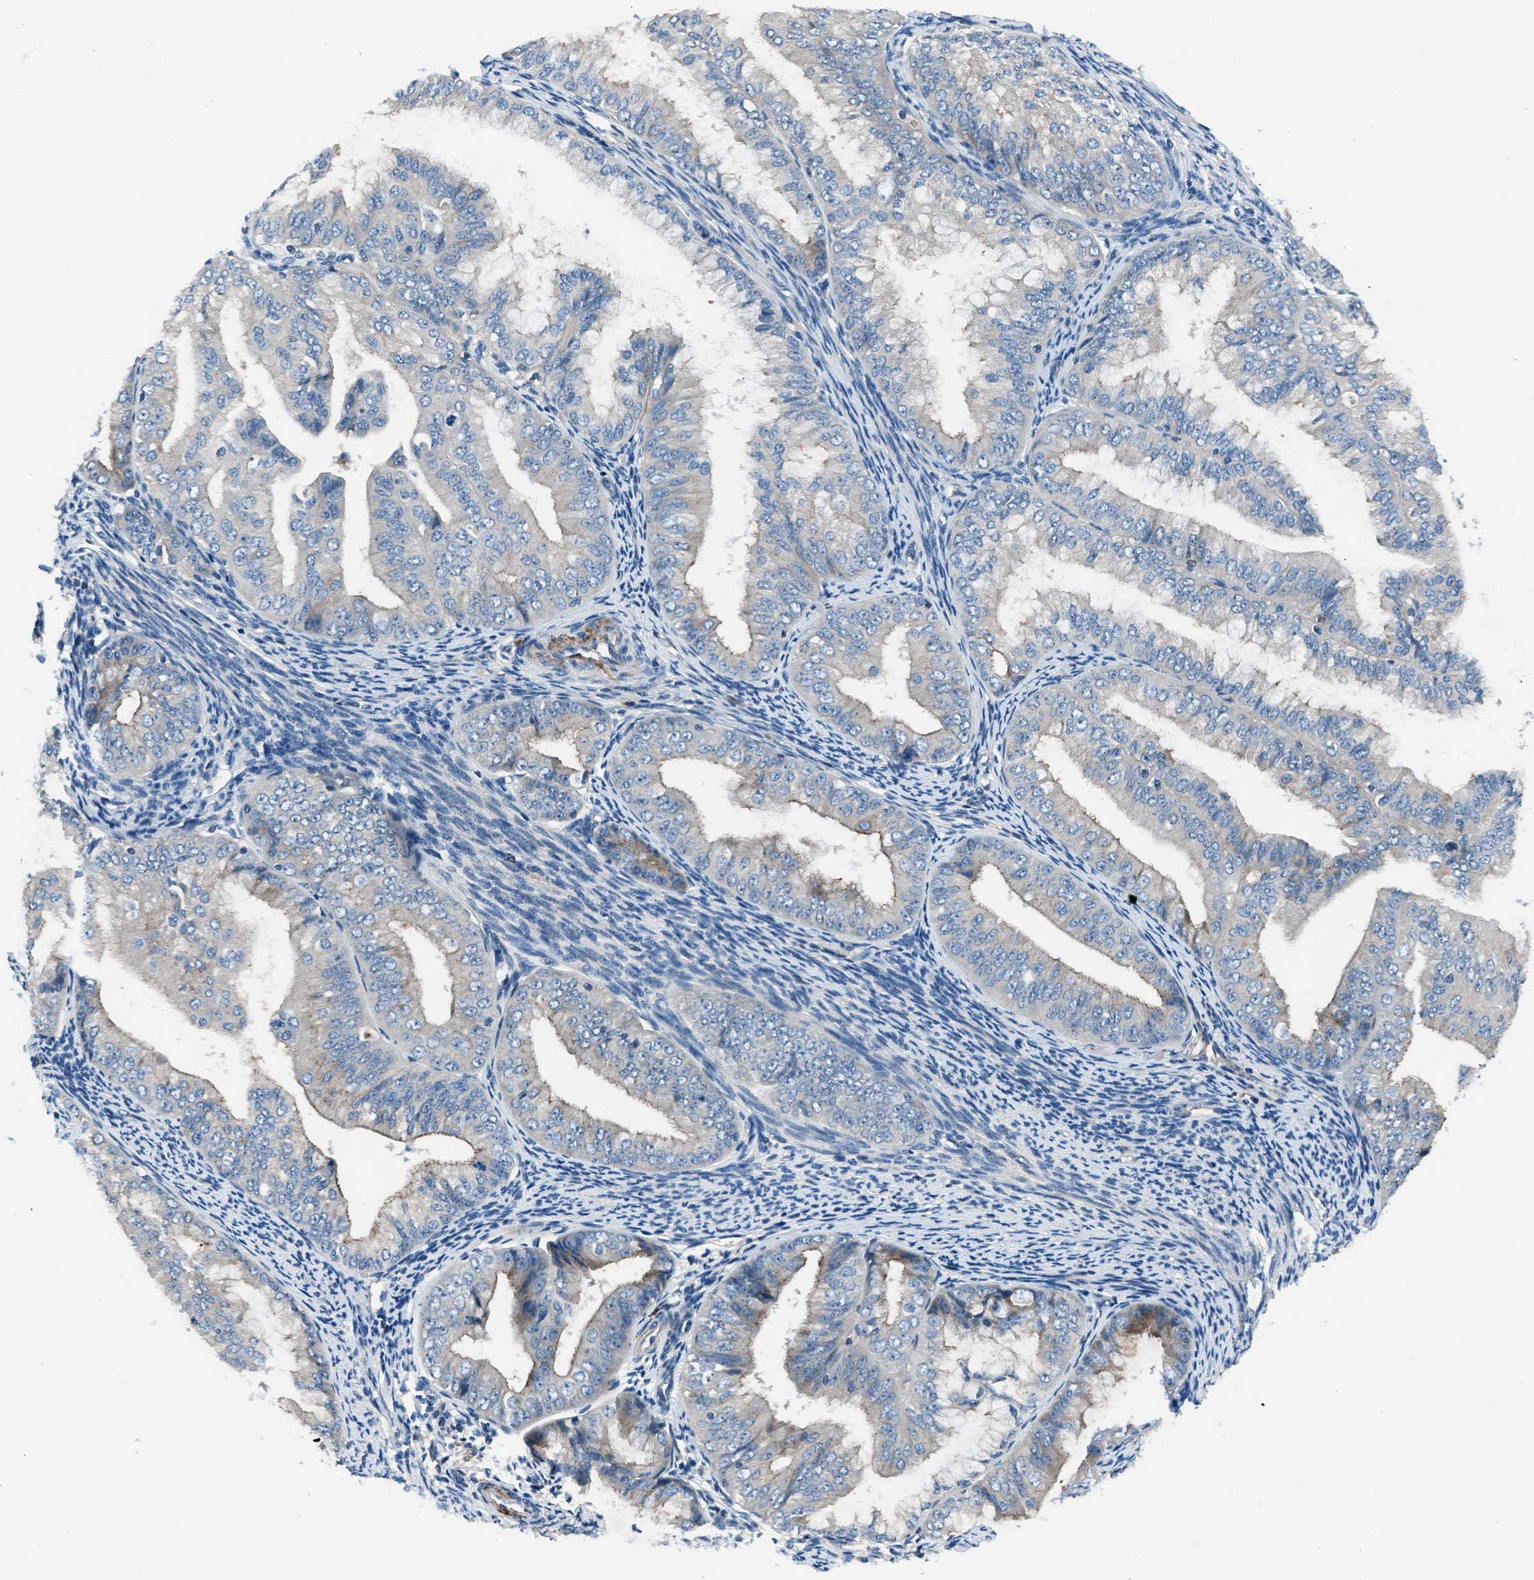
{"staining": {"intensity": "negative", "quantity": "none", "location": "none"}, "tissue": "endometrial cancer", "cell_type": "Tumor cells", "image_type": "cancer", "snomed": [{"axis": "morphology", "description": "Adenocarcinoma, NOS"}, {"axis": "topography", "description": "Endometrium"}], "caption": "Tumor cells show no significant expression in adenocarcinoma (endometrial). Nuclei are stained in blue.", "gene": "SLC38A6", "patient": {"sex": "female", "age": 63}}